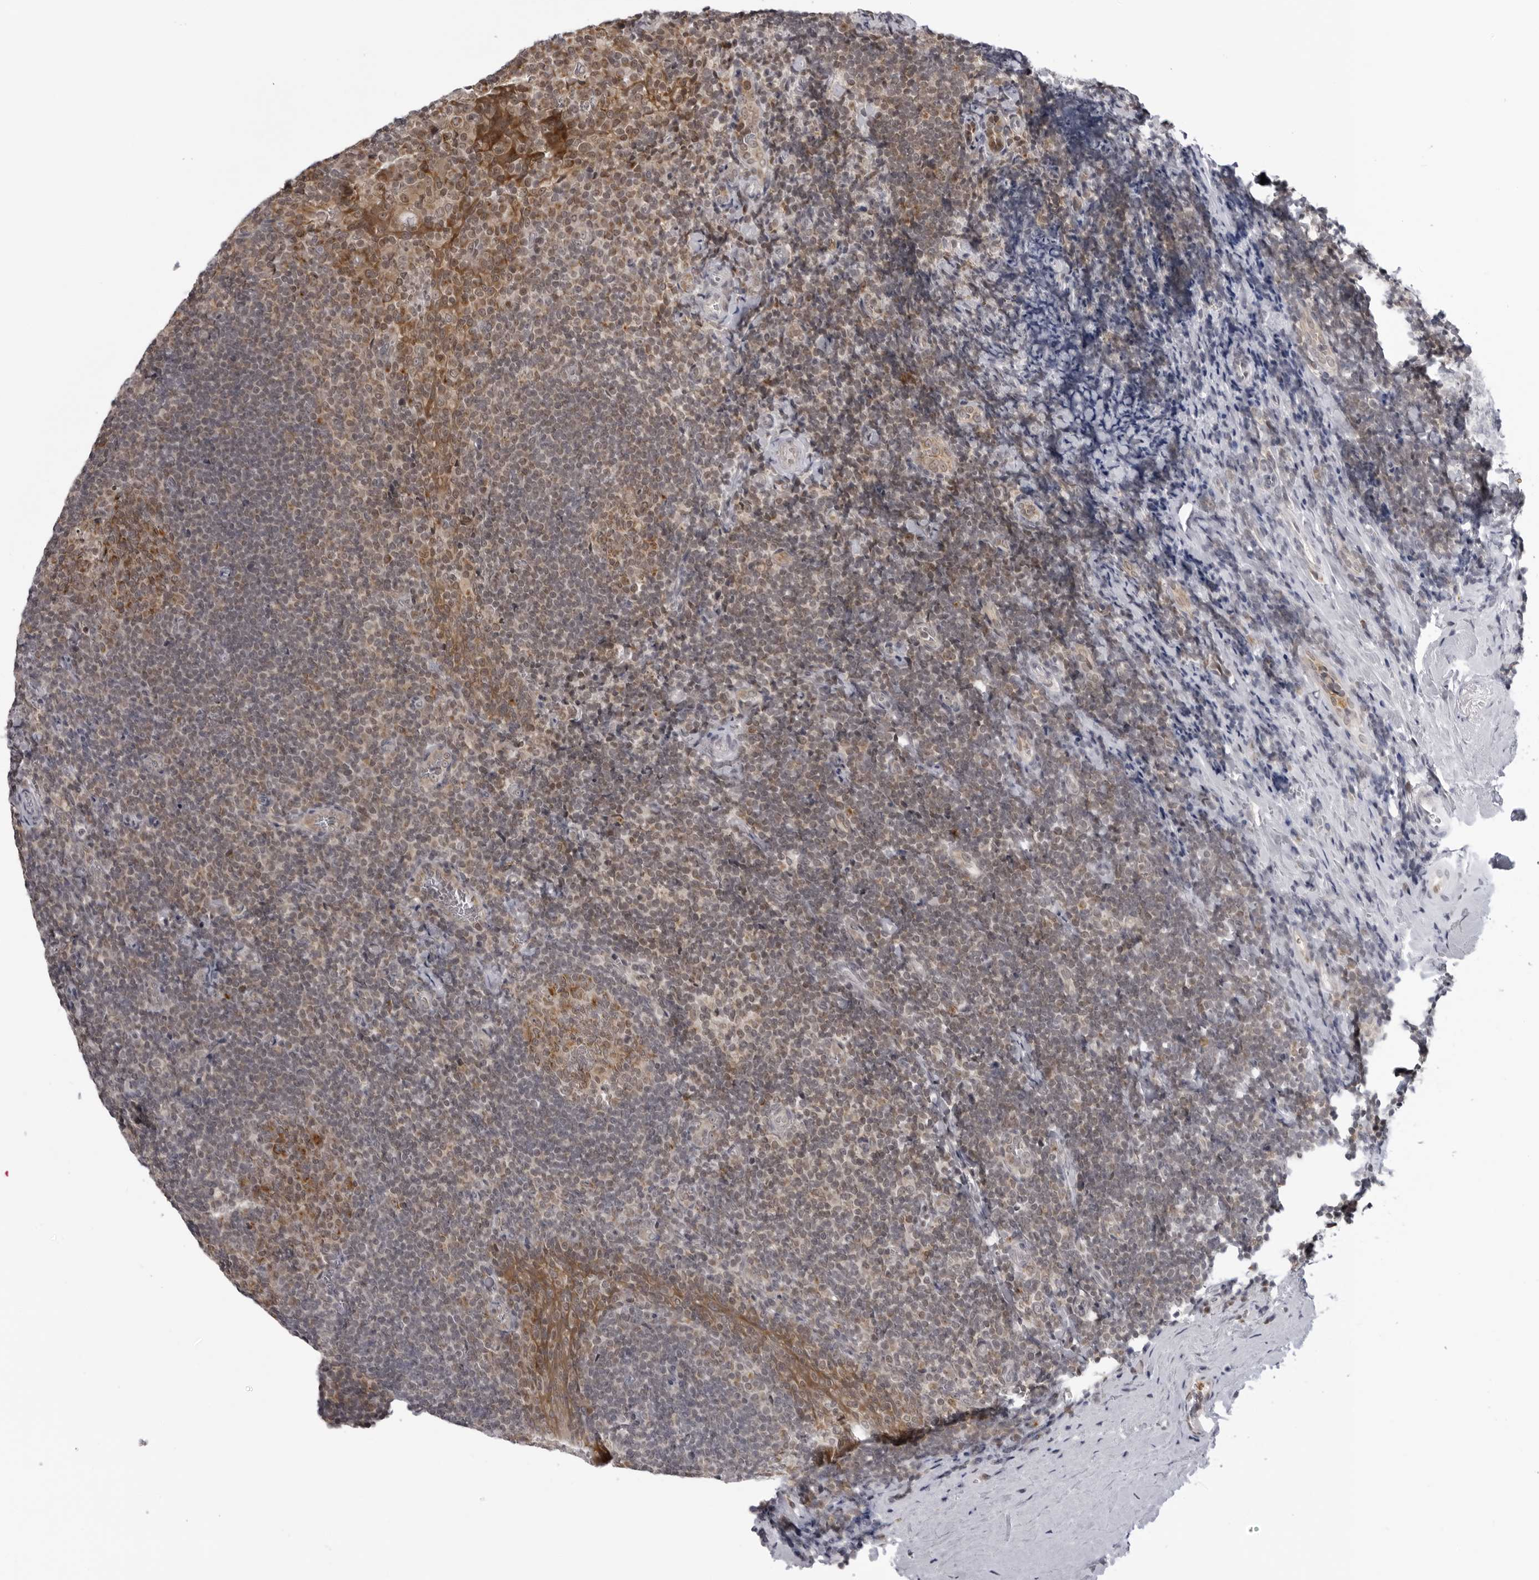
{"staining": {"intensity": "moderate", "quantity": ">75%", "location": "cytoplasmic/membranous"}, "tissue": "tonsil", "cell_type": "Germinal center cells", "image_type": "normal", "snomed": [{"axis": "morphology", "description": "Normal tissue, NOS"}, {"axis": "topography", "description": "Tonsil"}], "caption": "Immunohistochemistry micrograph of normal tonsil: human tonsil stained using immunohistochemistry (IHC) displays medium levels of moderate protein expression localized specifically in the cytoplasmic/membranous of germinal center cells, appearing as a cytoplasmic/membranous brown color.", "gene": "MRPS15", "patient": {"sex": "male", "age": 27}}